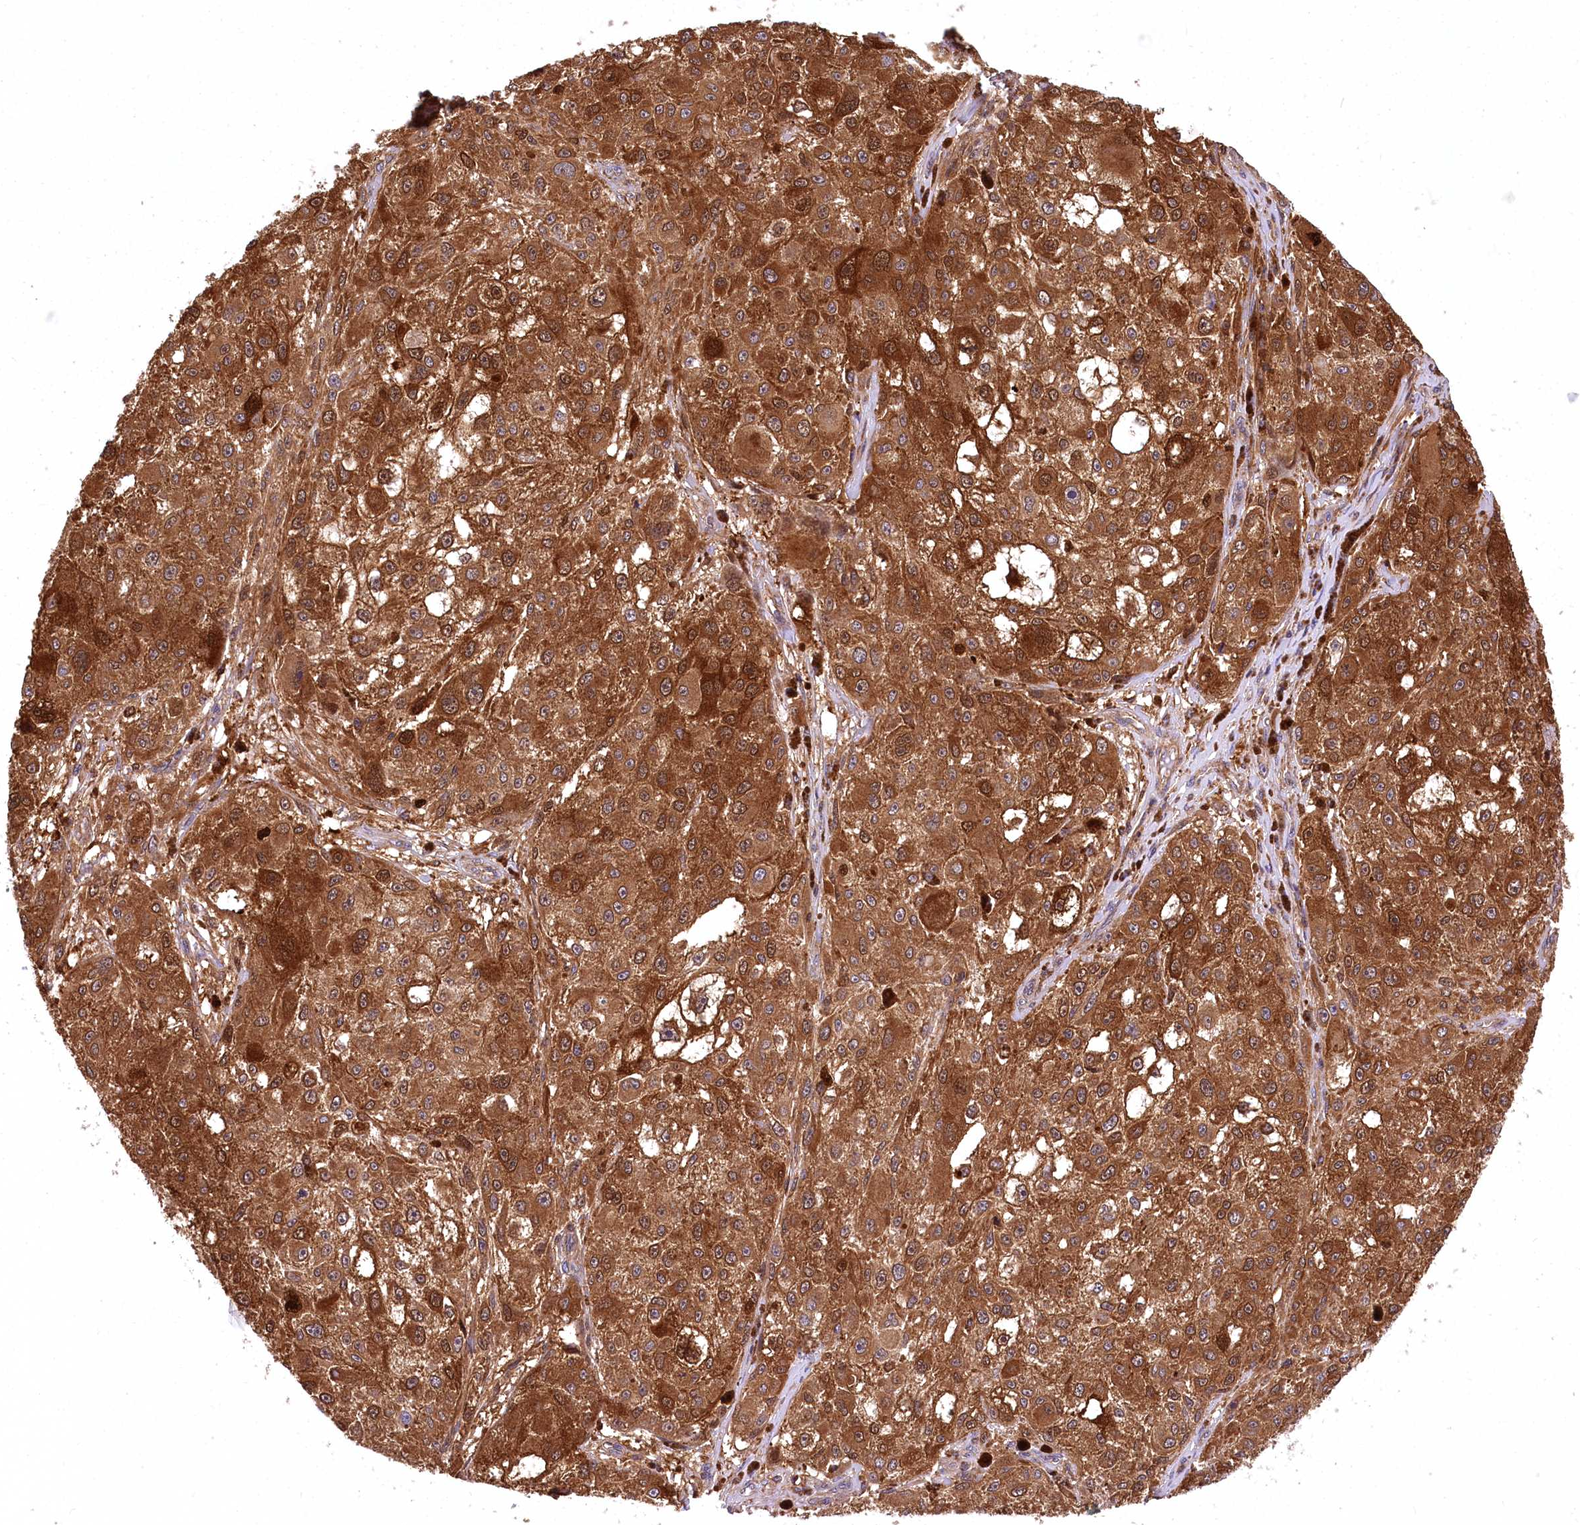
{"staining": {"intensity": "strong", "quantity": ">75%", "location": "cytoplasmic/membranous"}, "tissue": "melanoma", "cell_type": "Tumor cells", "image_type": "cancer", "snomed": [{"axis": "morphology", "description": "Necrosis, NOS"}, {"axis": "morphology", "description": "Malignant melanoma, NOS"}, {"axis": "topography", "description": "Skin"}], "caption": "Immunohistochemistry micrograph of neoplastic tissue: human melanoma stained using immunohistochemistry demonstrates high levels of strong protein expression localized specifically in the cytoplasmic/membranous of tumor cells, appearing as a cytoplasmic/membranous brown color.", "gene": "DPP3", "patient": {"sex": "female", "age": 87}}